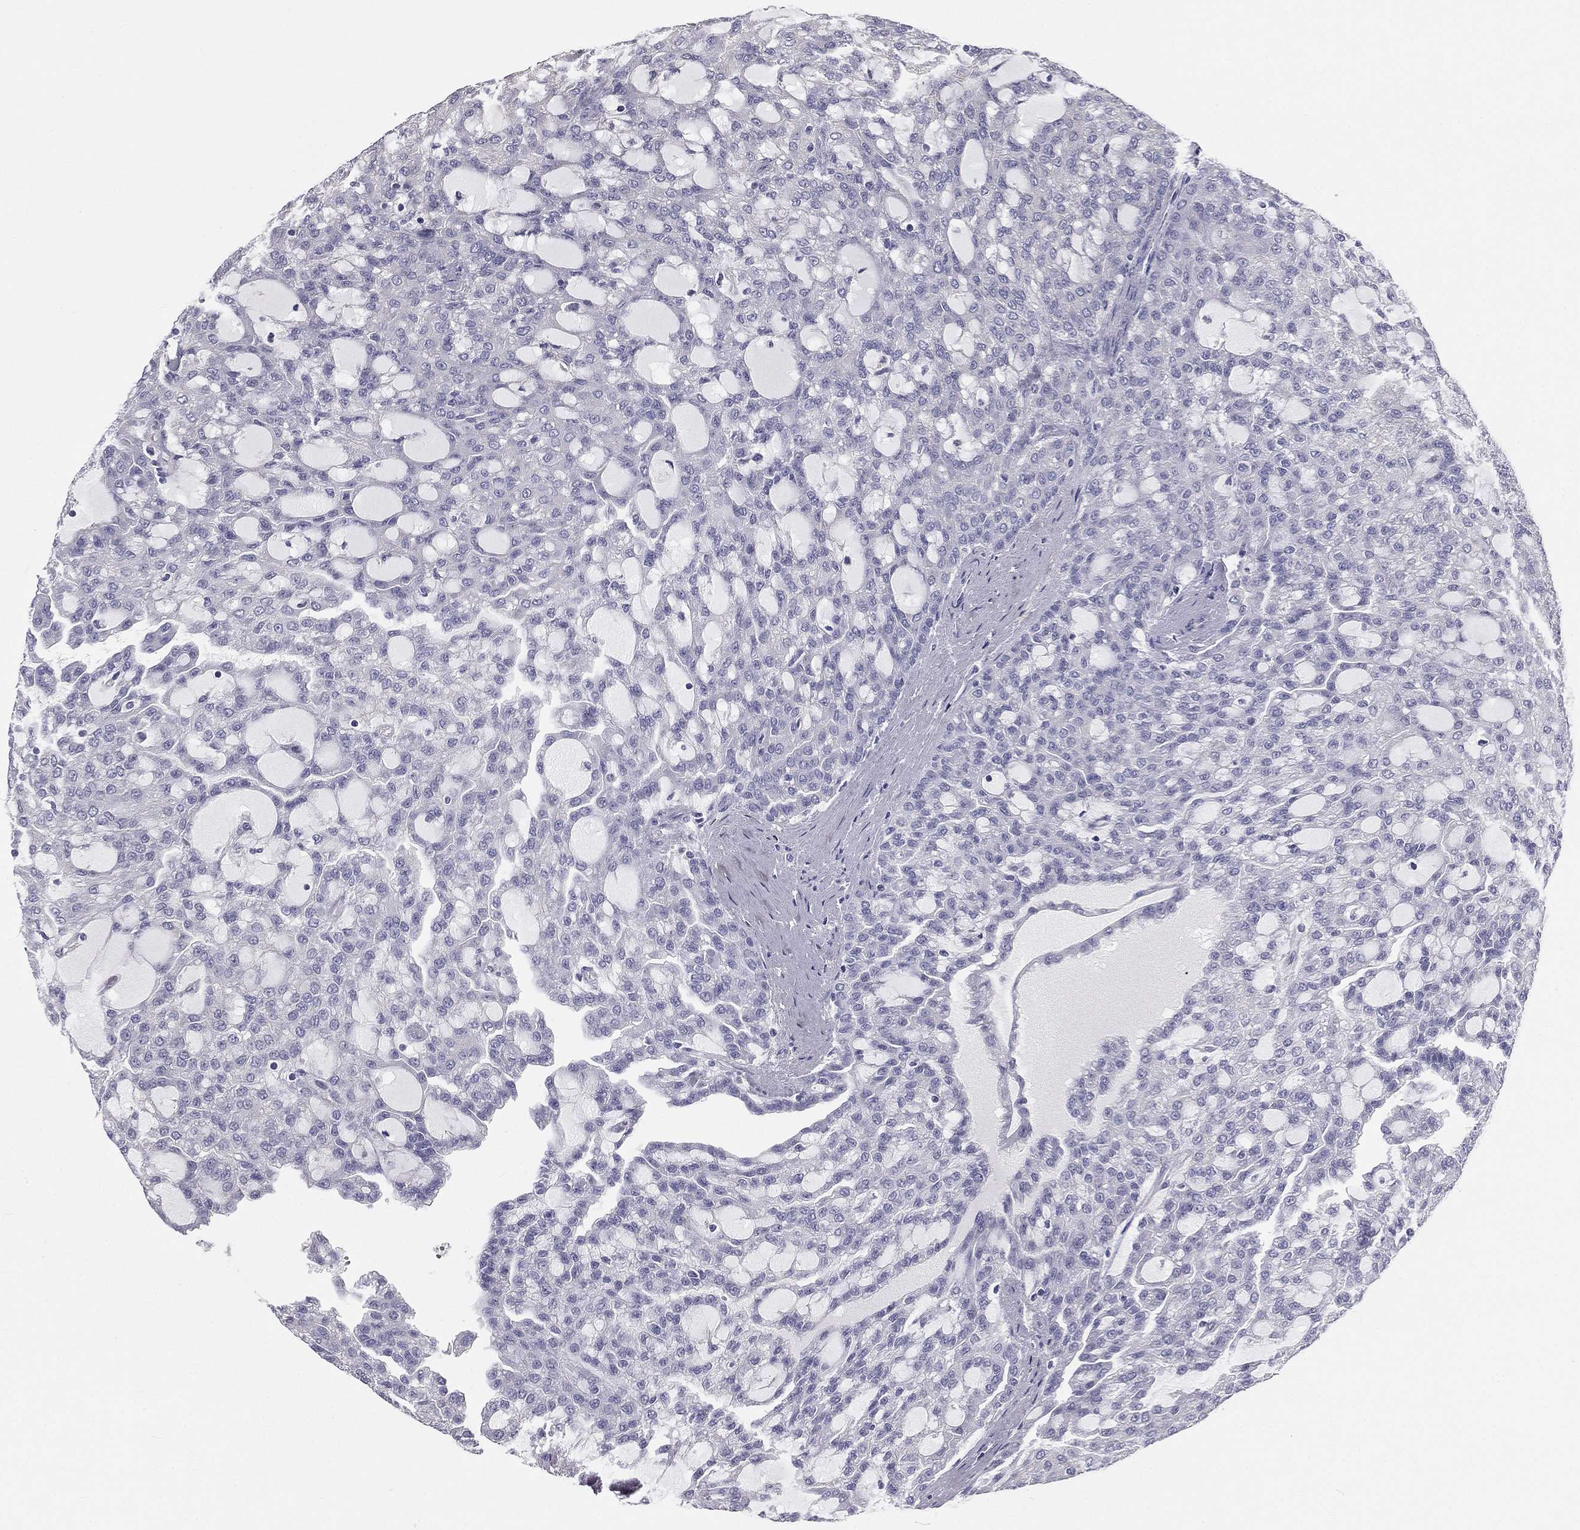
{"staining": {"intensity": "negative", "quantity": "none", "location": "none"}, "tissue": "renal cancer", "cell_type": "Tumor cells", "image_type": "cancer", "snomed": [{"axis": "morphology", "description": "Adenocarcinoma, NOS"}, {"axis": "topography", "description": "Kidney"}], "caption": "DAB (3,3'-diaminobenzidine) immunohistochemical staining of adenocarcinoma (renal) displays no significant positivity in tumor cells.", "gene": "MUC13", "patient": {"sex": "male", "age": 63}}